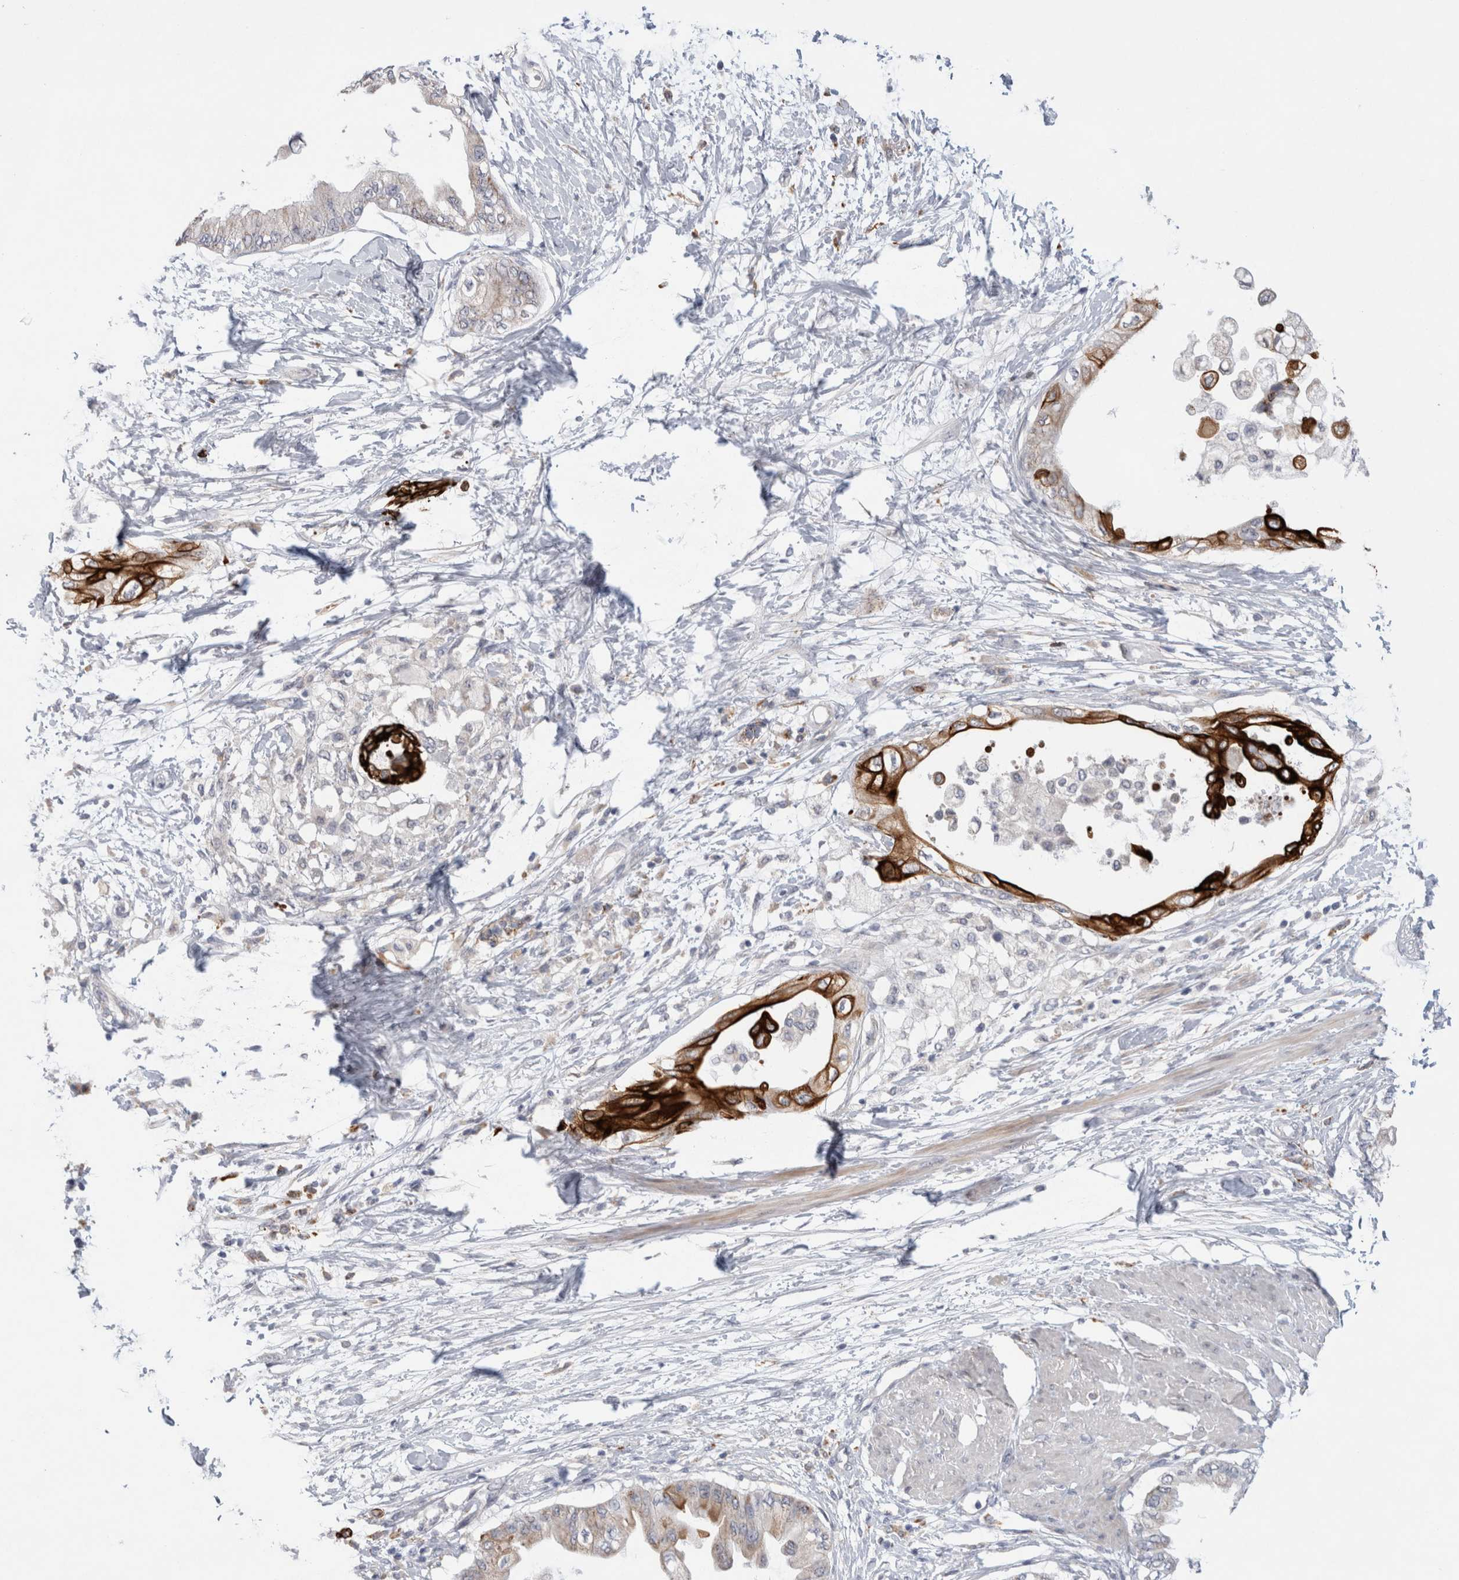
{"staining": {"intensity": "strong", "quantity": "25%-75%", "location": "cytoplasmic/membranous"}, "tissue": "pancreatic cancer", "cell_type": "Tumor cells", "image_type": "cancer", "snomed": [{"axis": "morphology", "description": "Normal tissue, NOS"}, {"axis": "morphology", "description": "Adenocarcinoma, NOS"}, {"axis": "topography", "description": "Pancreas"}, {"axis": "topography", "description": "Duodenum"}], "caption": "Strong cytoplasmic/membranous protein positivity is present in approximately 25%-75% of tumor cells in pancreatic cancer. Nuclei are stained in blue.", "gene": "GAA", "patient": {"sex": "female", "age": 60}}